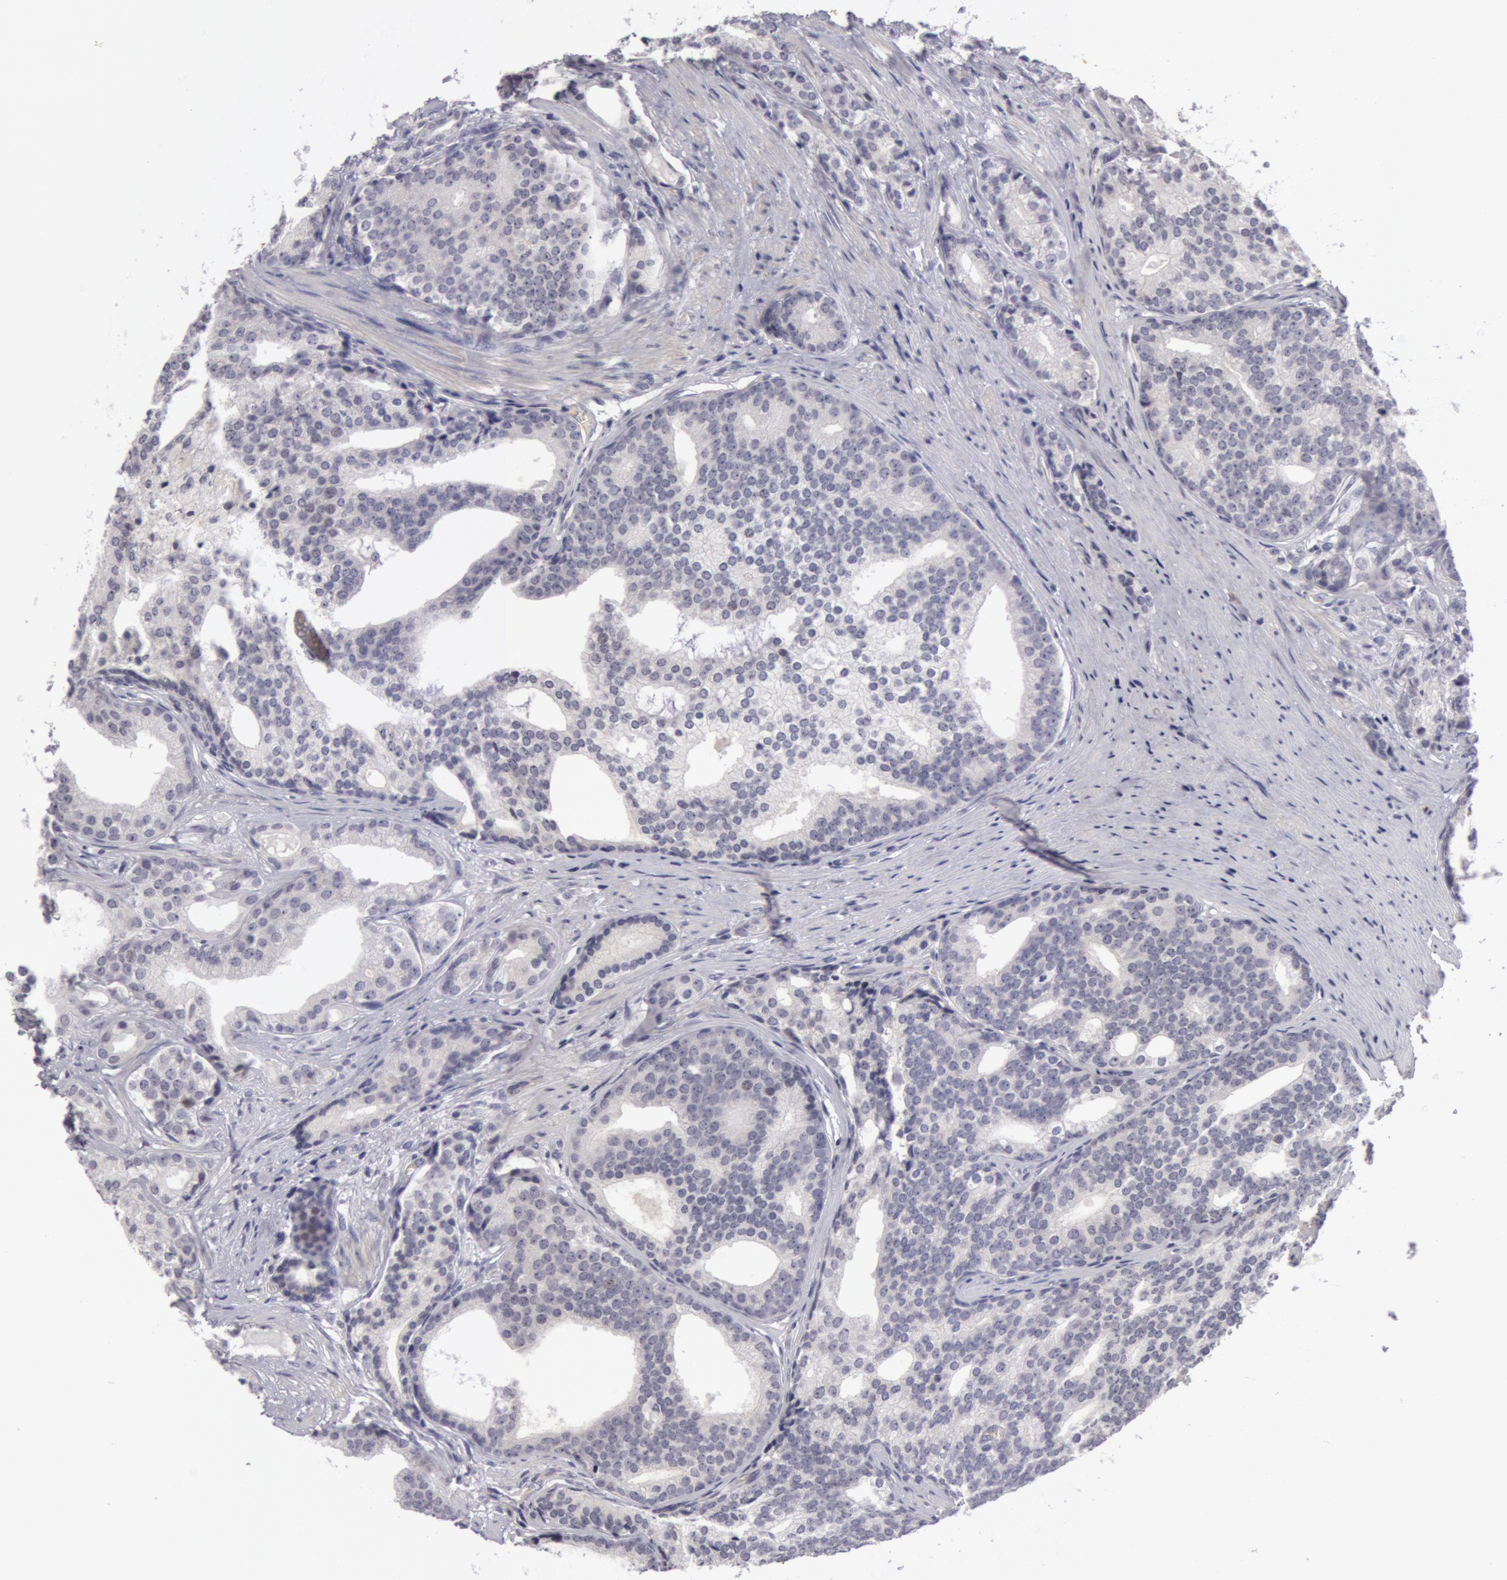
{"staining": {"intensity": "negative", "quantity": "none", "location": "none"}, "tissue": "prostate cancer", "cell_type": "Tumor cells", "image_type": "cancer", "snomed": [{"axis": "morphology", "description": "Adenocarcinoma, Low grade"}, {"axis": "topography", "description": "Prostate"}], "caption": "A high-resolution photomicrograph shows immunohistochemistry staining of adenocarcinoma (low-grade) (prostate), which shows no significant staining in tumor cells. (DAB immunohistochemistry (IHC) visualized using brightfield microscopy, high magnification).", "gene": "NLGN4X", "patient": {"sex": "male", "age": 71}}